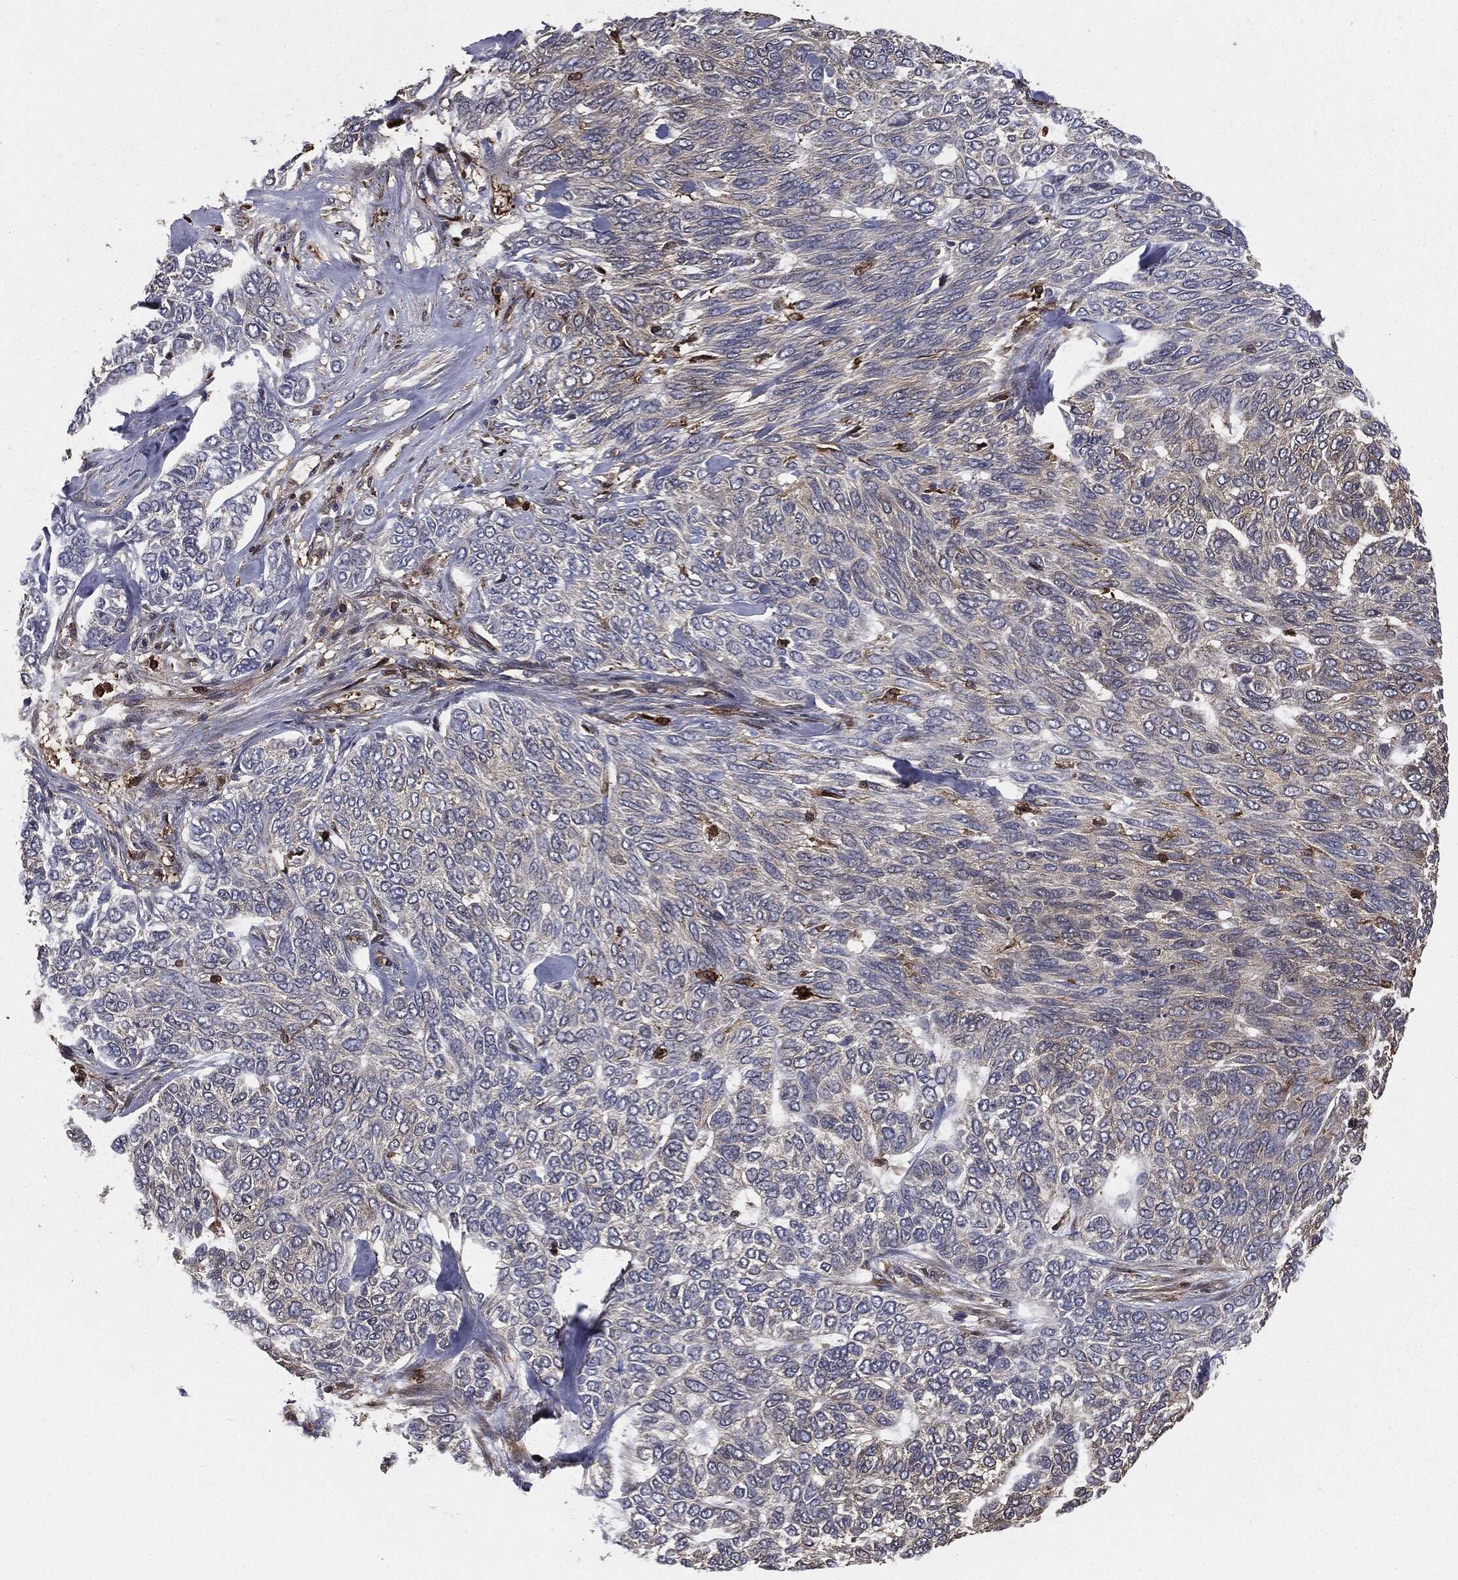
{"staining": {"intensity": "weak", "quantity": "<25%", "location": "cytoplasmic/membranous"}, "tissue": "skin cancer", "cell_type": "Tumor cells", "image_type": "cancer", "snomed": [{"axis": "morphology", "description": "Basal cell carcinoma"}, {"axis": "topography", "description": "Skin"}], "caption": "A histopathology image of skin cancer (basal cell carcinoma) stained for a protein shows no brown staining in tumor cells.", "gene": "GNB5", "patient": {"sex": "female", "age": 65}}